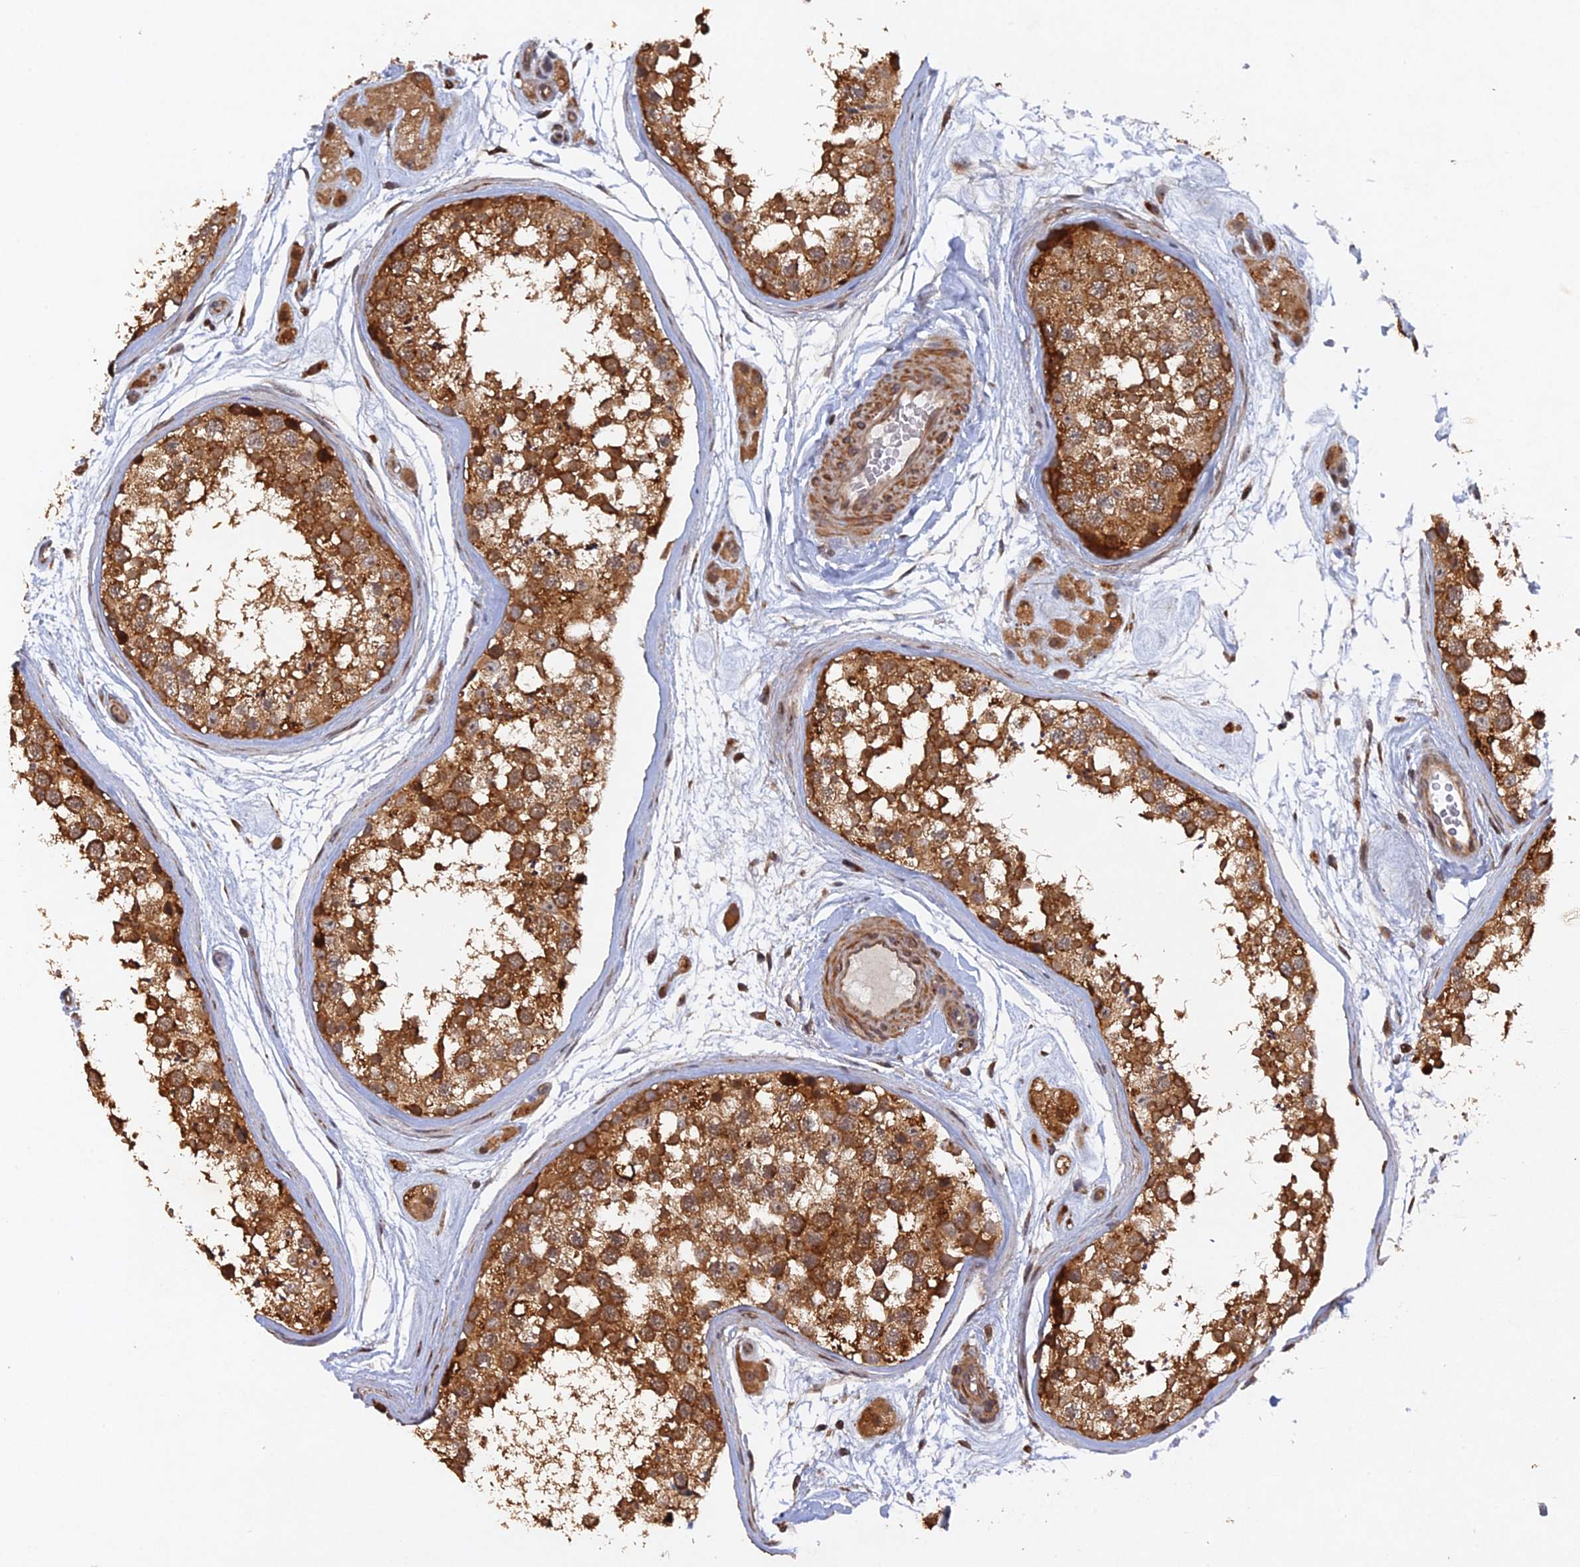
{"staining": {"intensity": "strong", "quantity": ">75%", "location": "cytoplasmic/membranous"}, "tissue": "testis", "cell_type": "Cells in seminiferous ducts", "image_type": "normal", "snomed": [{"axis": "morphology", "description": "Normal tissue, NOS"}, {"axis": "topography", "description": "Testis"}], "caption": "Approximately >75% of cells in seminiferous ducts in normal human testis show strong cytoplasmic/membranous protein expression as visualized by brown immunohistochemical staining.", "gene": "VPS37C", "patient": {"sex": "male", "age": 56}}